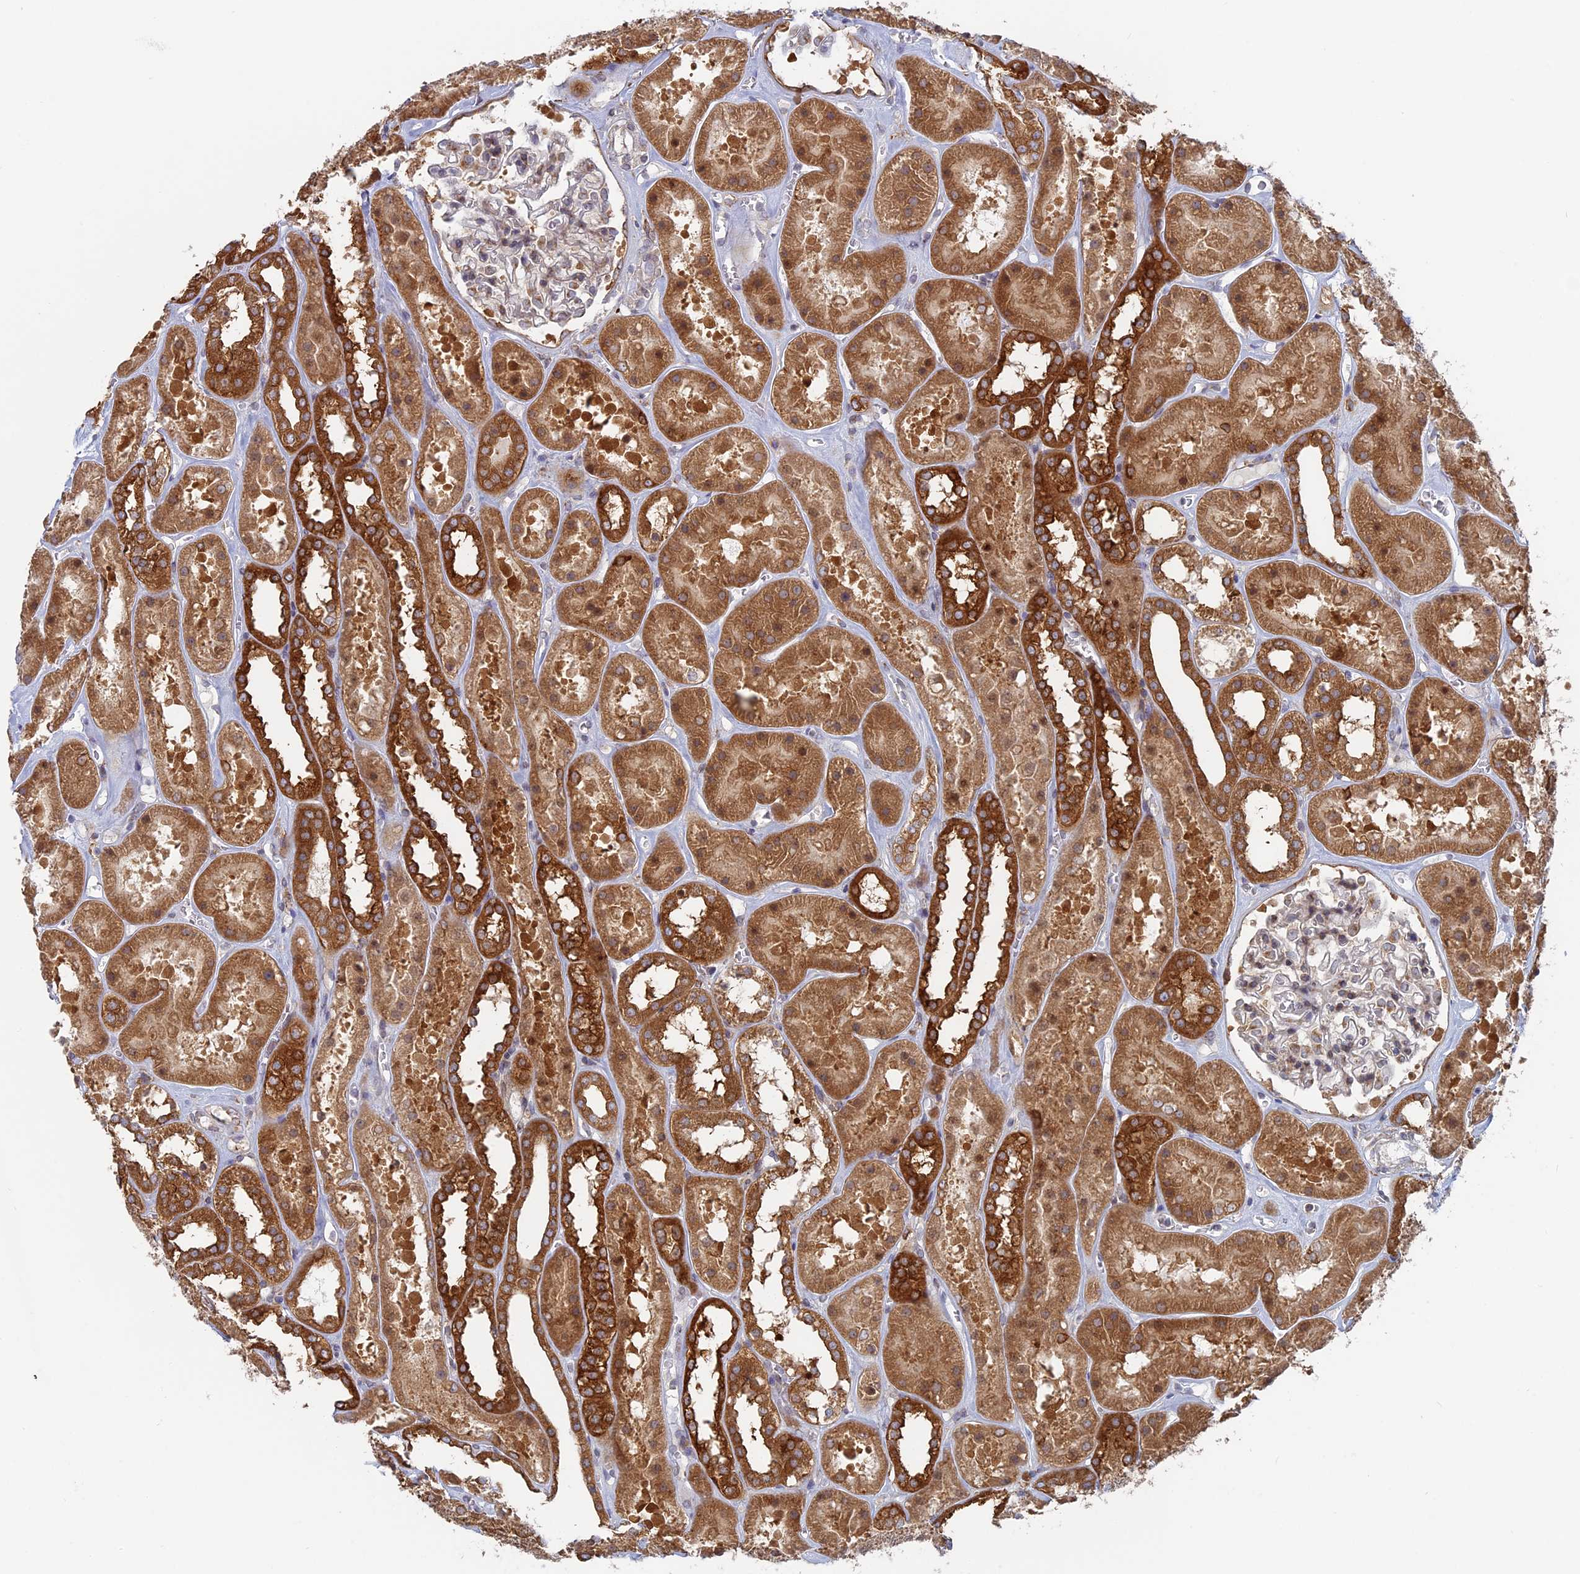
{"staining": {"intensity": "moderate", "quantity": "<25%", "location": "cytoplasmic/membranous"}, "tissue": "kidney", "cell_type": "Cells in glomeruli", "image_type": "normal", "snomed": [{"axis": "morphology", "description": "Normal tissue, NOS"}, {"axis": "topography", "description": "Kidney"}], "caption": "Kidney stained with DAB (3,3'-diaminobenzidine) immunohistochemistry (IHC) displays low levels of moderate cytoplasmic/membranous expression in about <25% of cells in glomeruli. The protein of interest is stained brown, and the nuclei are stained in blue (DAB IHC with brightfield microscopy, high magnification).", "gene": "TBC1D30", "patient": {"sex": "female", "age": 41}}